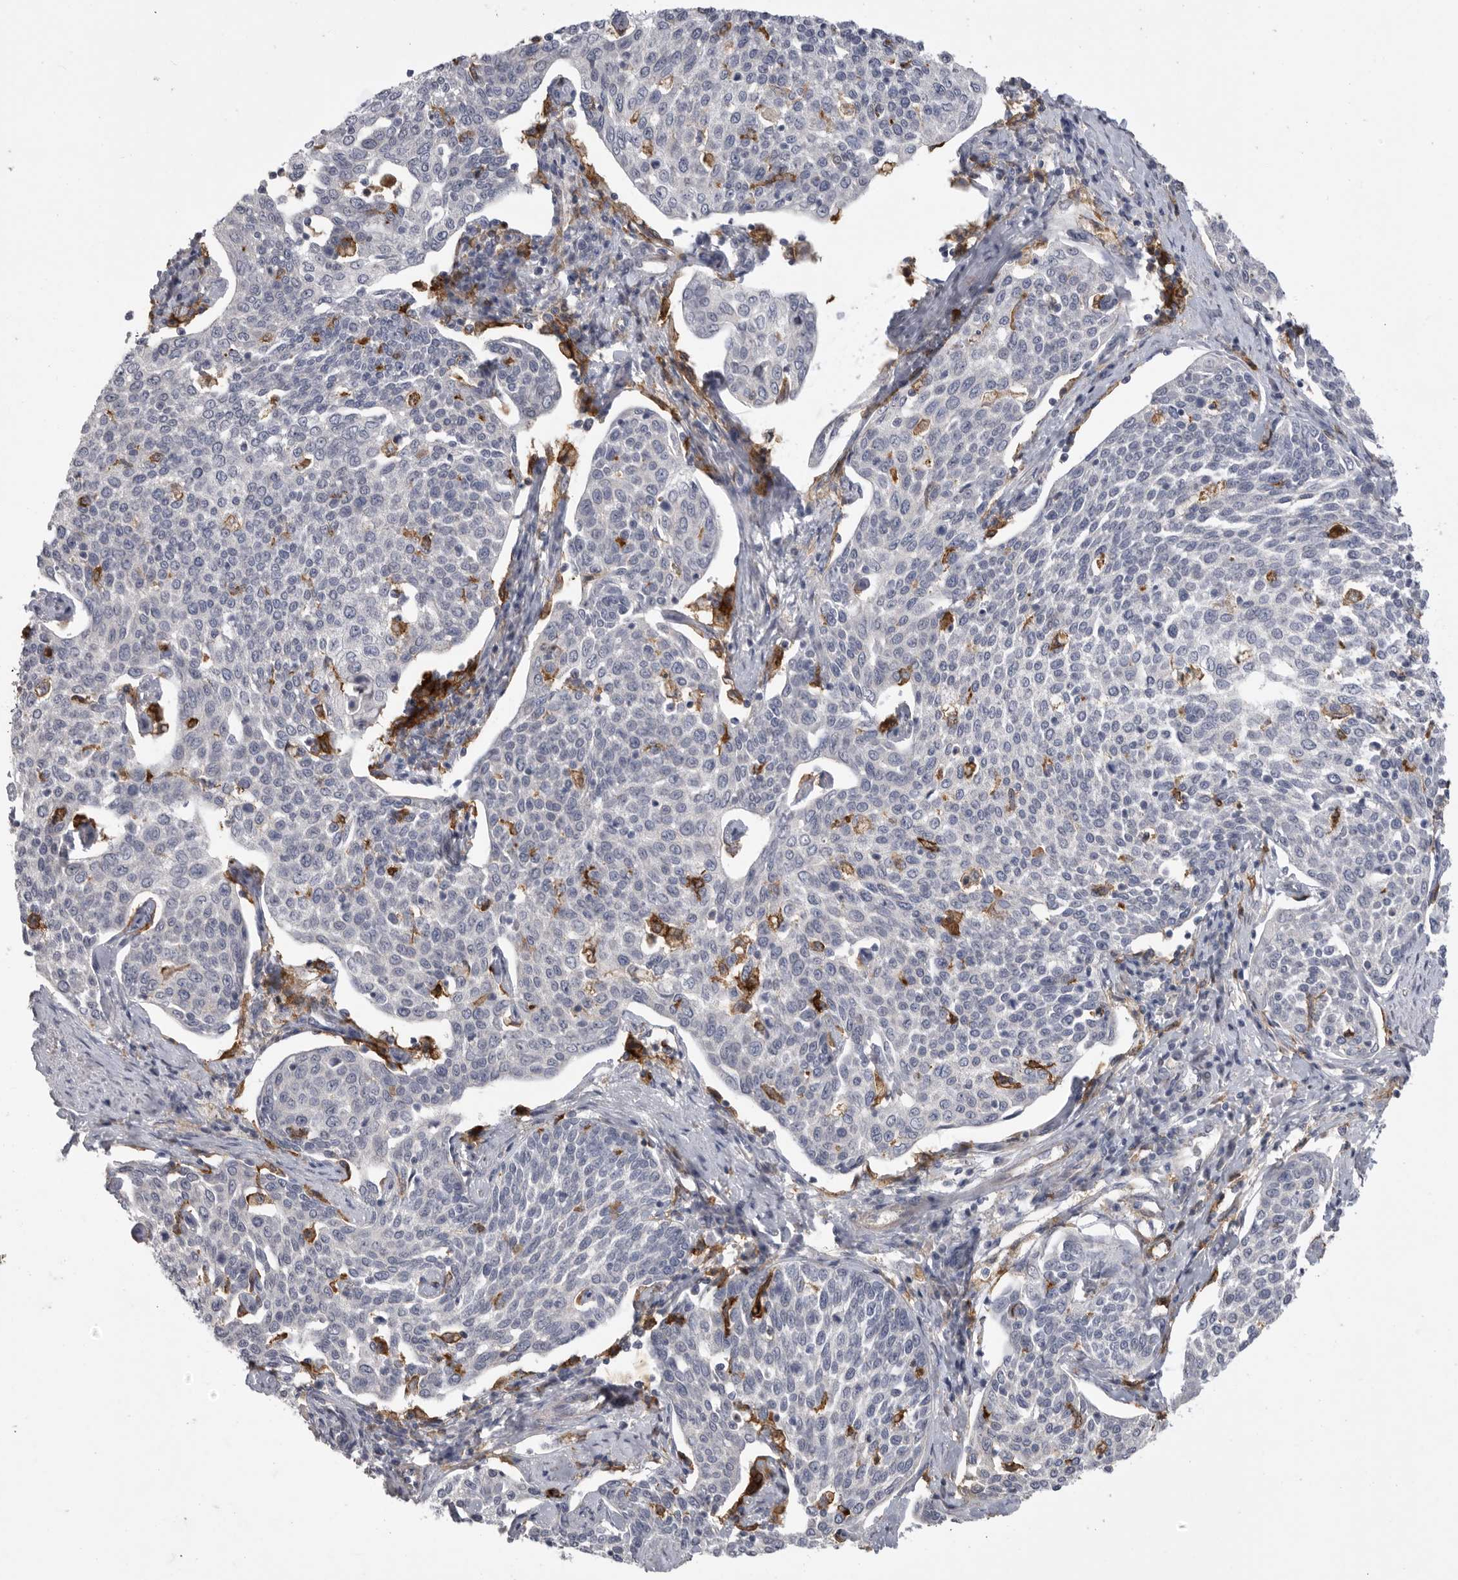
{"staining": {"intensity": "negative", "quantity": "none", "location": "none"}, "tissue": "cervical cancer", "cell_type": "Tumor cells", "image_type": "cancer", "snomed": [{"axis": "morphology", "description": "Squamous cell carcinoma, NOS"}, {"axis": "topography", "description": "Cervix"}], "caption": "Immunohistochemistry (IHC) of human cervical cancer reveals no expression in tumor cells.", "gene": "SIGLEC10", "patient": {"sex": "female", "age": 34}}